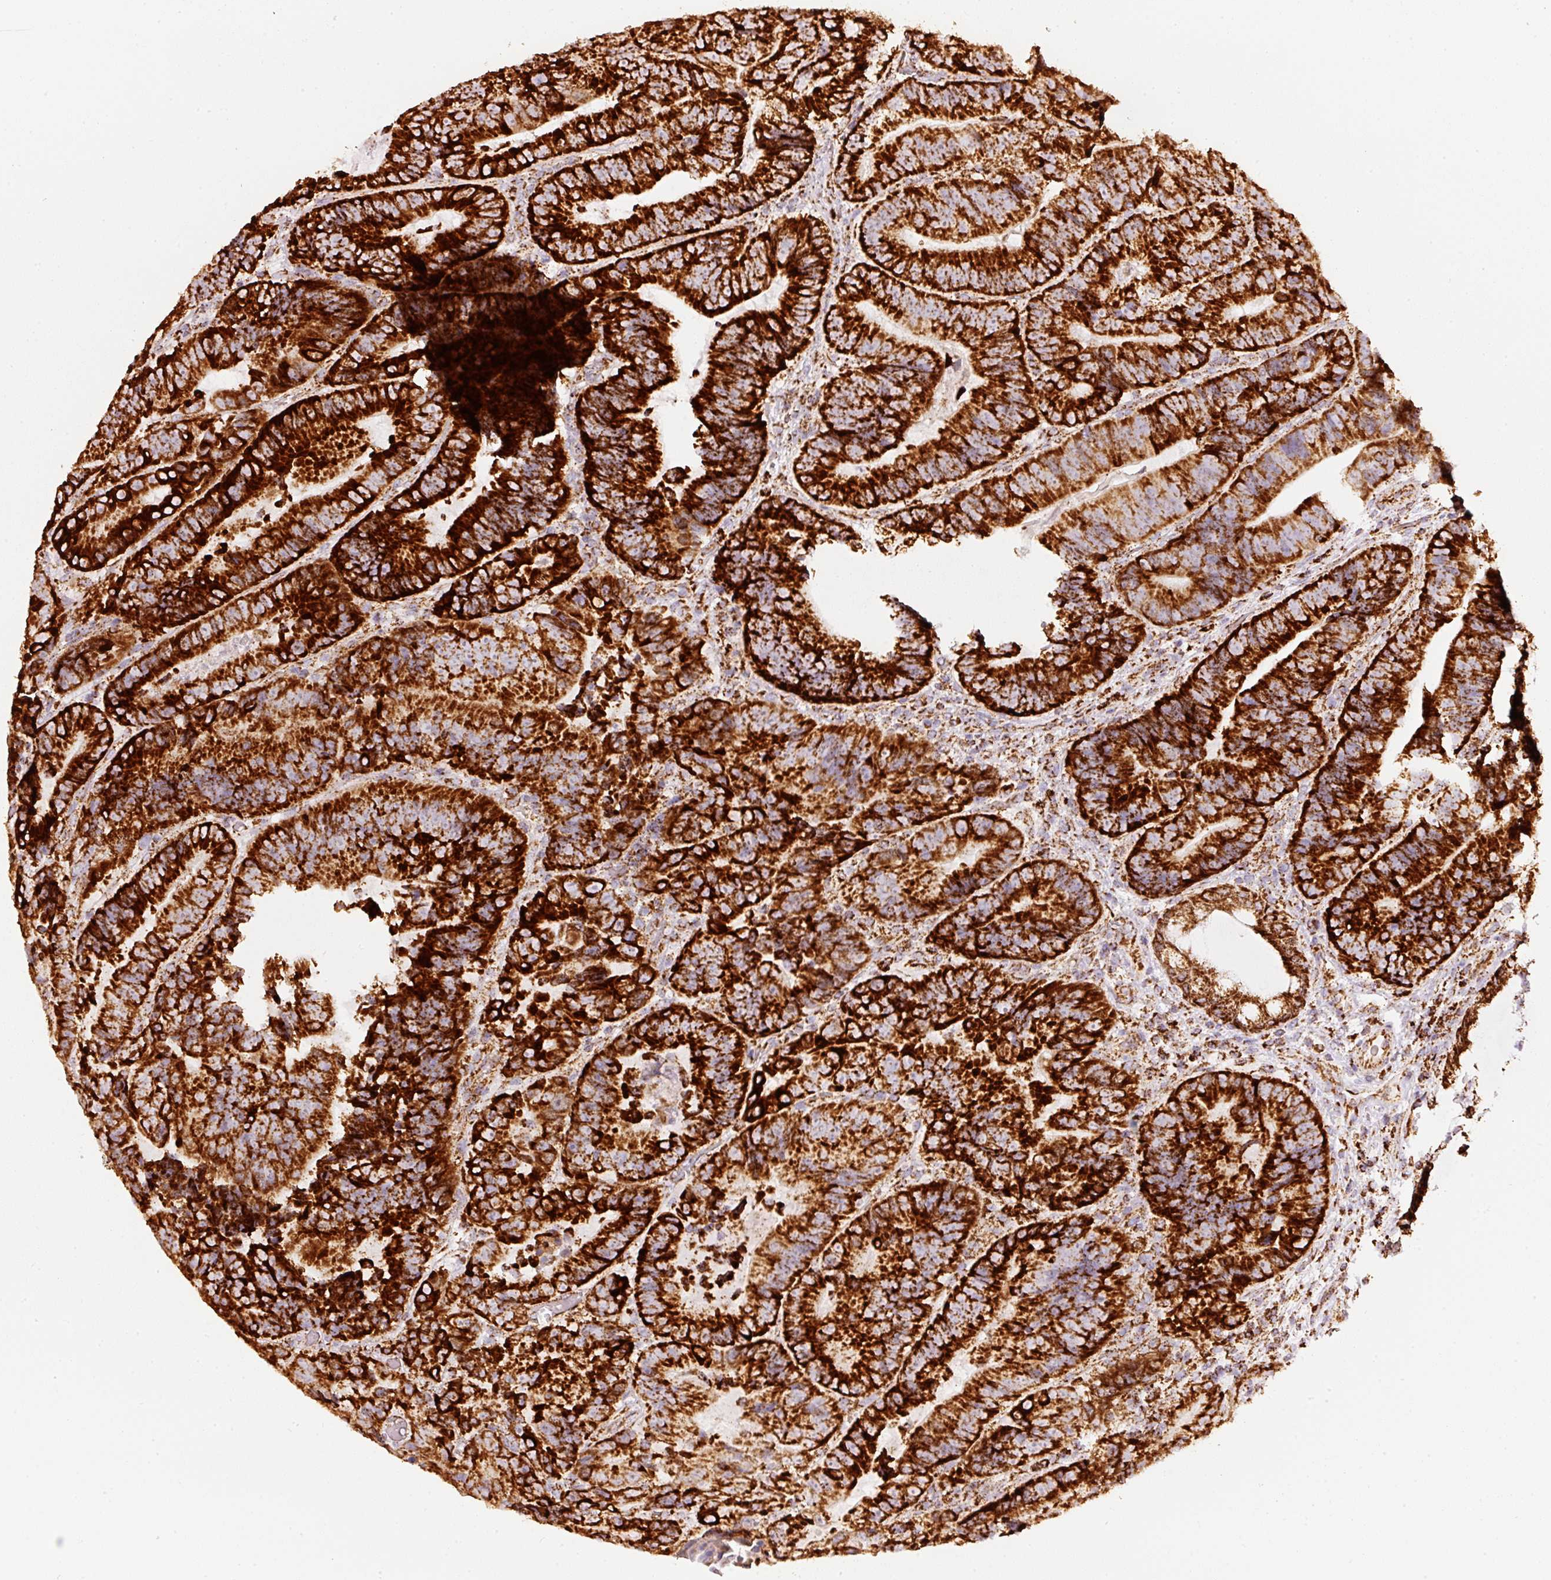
{"staining": {"intensity": "strong", "quantity": ">75%", "location": "cytoplasmic/membranous"}, "tissue": "colorectal cancer", "cell_type": "Tumor cells", "image_type": "cancer", "snomed": [{"axis": "morphology", "description": "Adenocarcinoma, NOS"}, {"axis": "topography", "description": "Colon"}], "caption": "Immunohistochemistry (IHC) photomicrograph of neoplastic tissue: human adenocarcinoma (colorectal) stained using immunohistochemistry (IHC) exhibits high levels of strong protein expression localized specifically in the cytoplasmic/membranous of tumor cells, appearing as a cytoplasmic/membranous brown color.", "gene": "UQCRC1", "patient": {"sex": "female", "age": 86}}